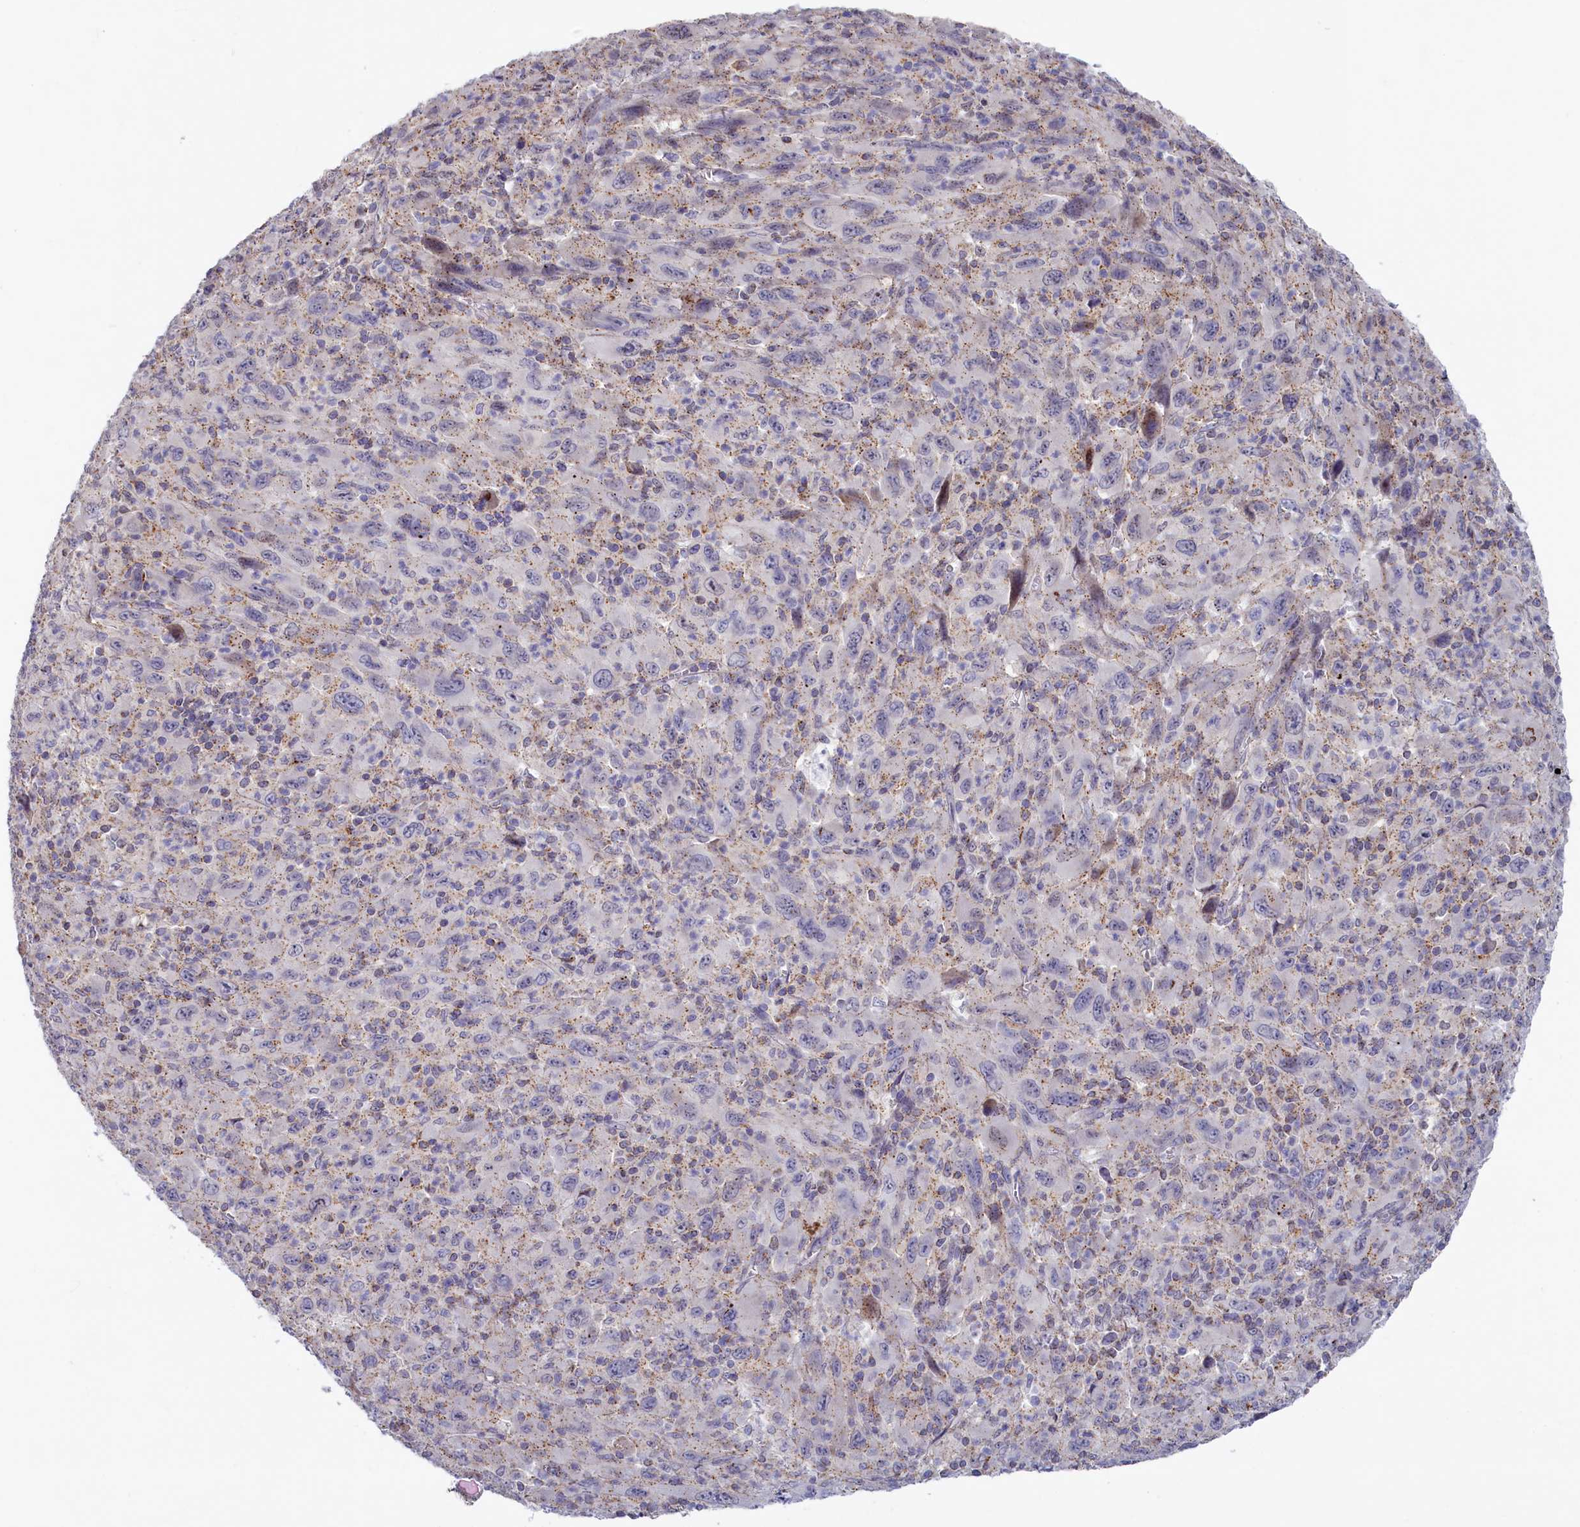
{"staining": {"intensity": "negative", "quantity": "none", "location": "none"}, "tissue": "melanoma", "cell_type": "Tumor cells", "image_type": "cancer", "snomed": [{"axis": "morphology", "description": "Malignant melanoma, Metastatic site"}, {"axis": "topography", "description": "Skin"}], "caption": "High power microscopy histopathology image of an IHC photomicrograph of malignant melanoma (metastatic site), revealing no significant expression in tumor cells. The staining was performed using DAB to visualize the protein expression in brown, while the nuclei were stained in blue with hematoxylin (Magnification: 20x).", "gene": "HYKK", "patient": {"sex": "female", "age": 56}}